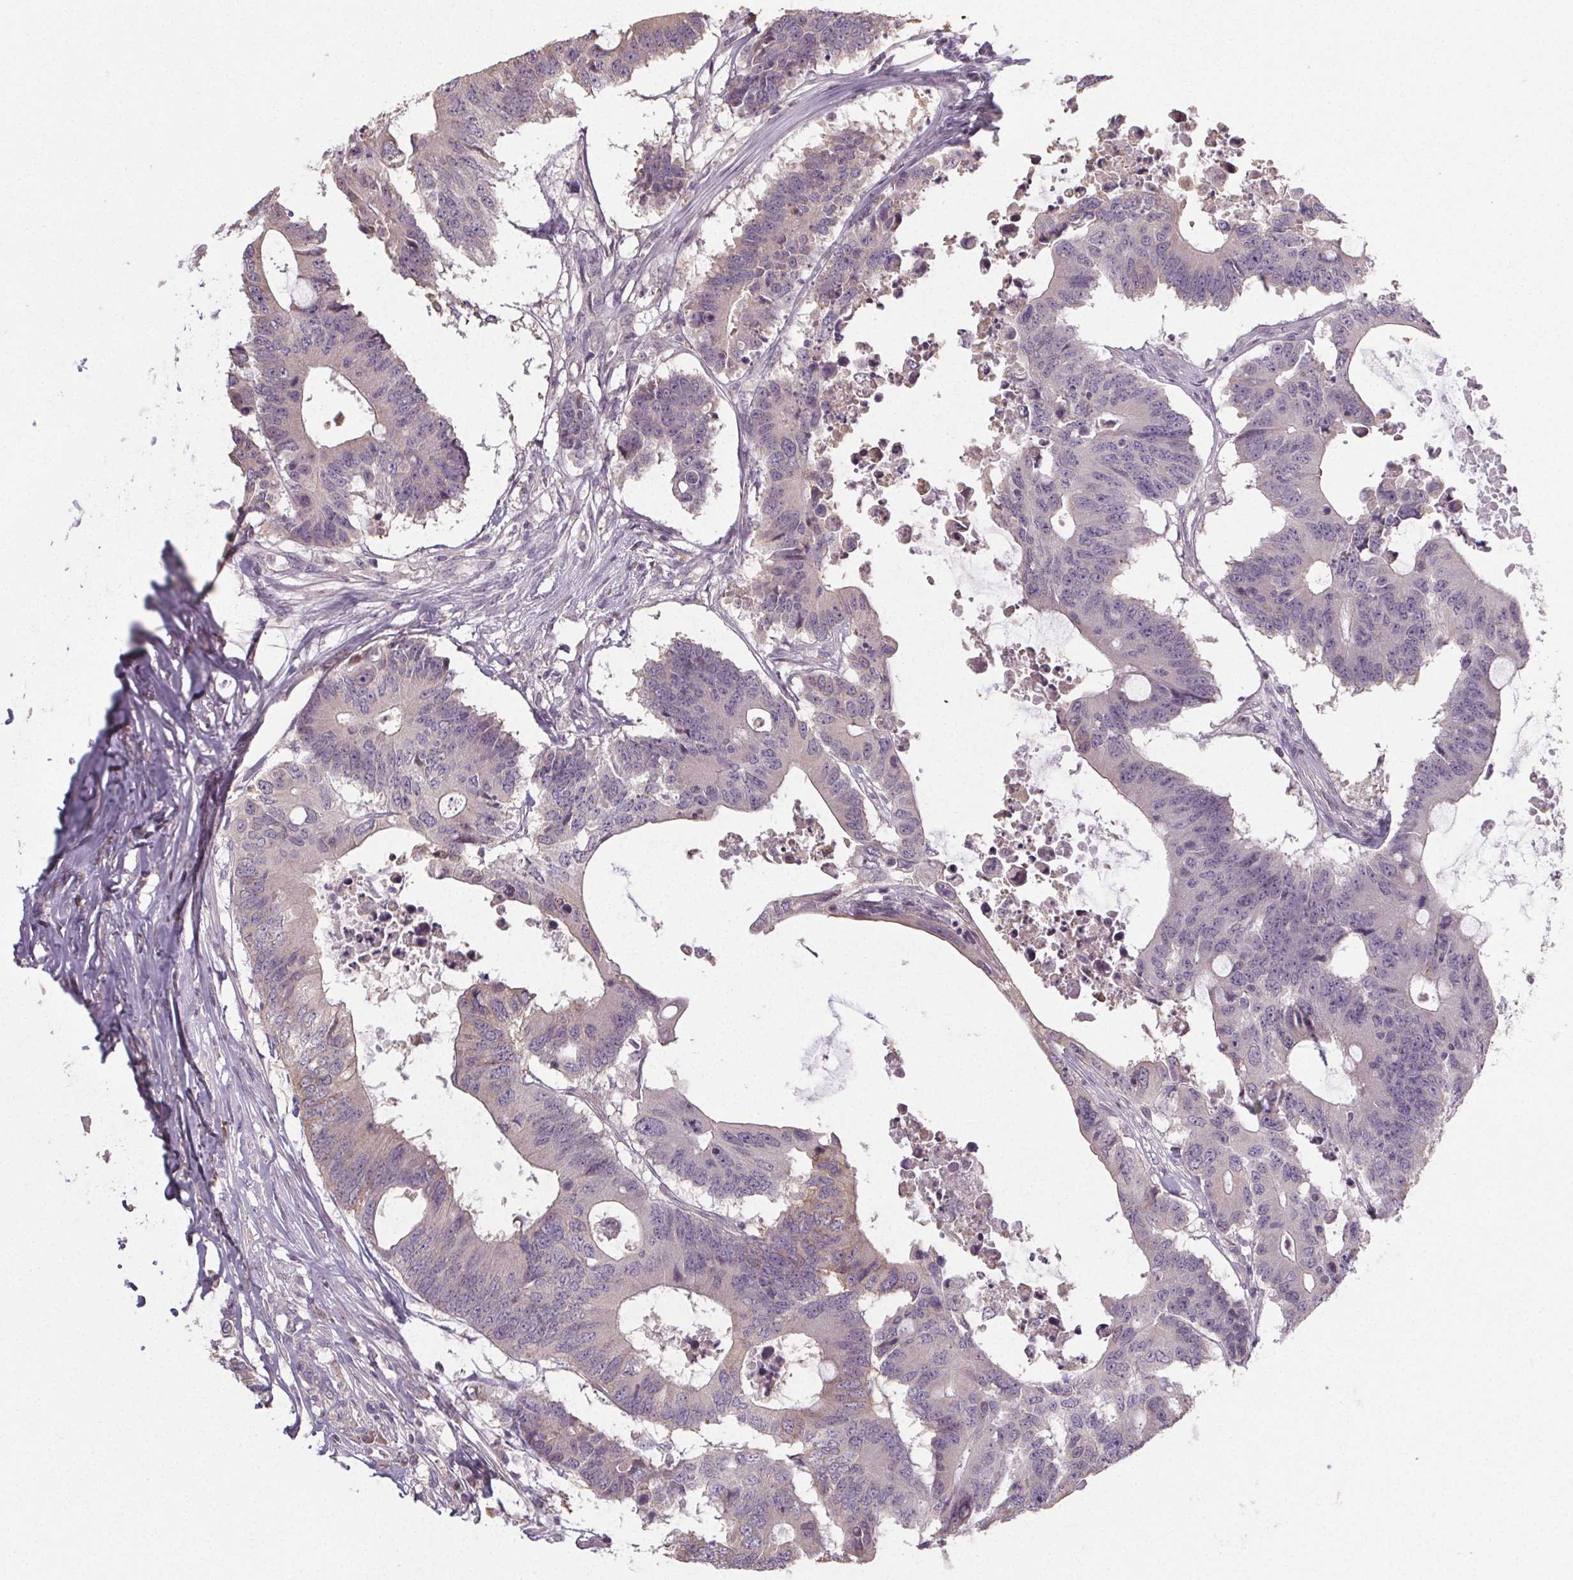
{"staining": {"intensity": "negative", "quantity": "none", "location": "none"}, "tissue": "colorectal cancer", "cell_type": "Tumor cells", "image_type": "cancer", "snomed": [{"axis": "morphology", "description": "Adenocarcinoma, NOS"}, {"axis": "topography", "description": "Colon"}], "caption": "IHC of human colorectal cancer (adenocarcinoma) exhibits no positivity in tumor cells.", "gene": "SLC26A2", "patient": {"sex": "male", "age": 71}}